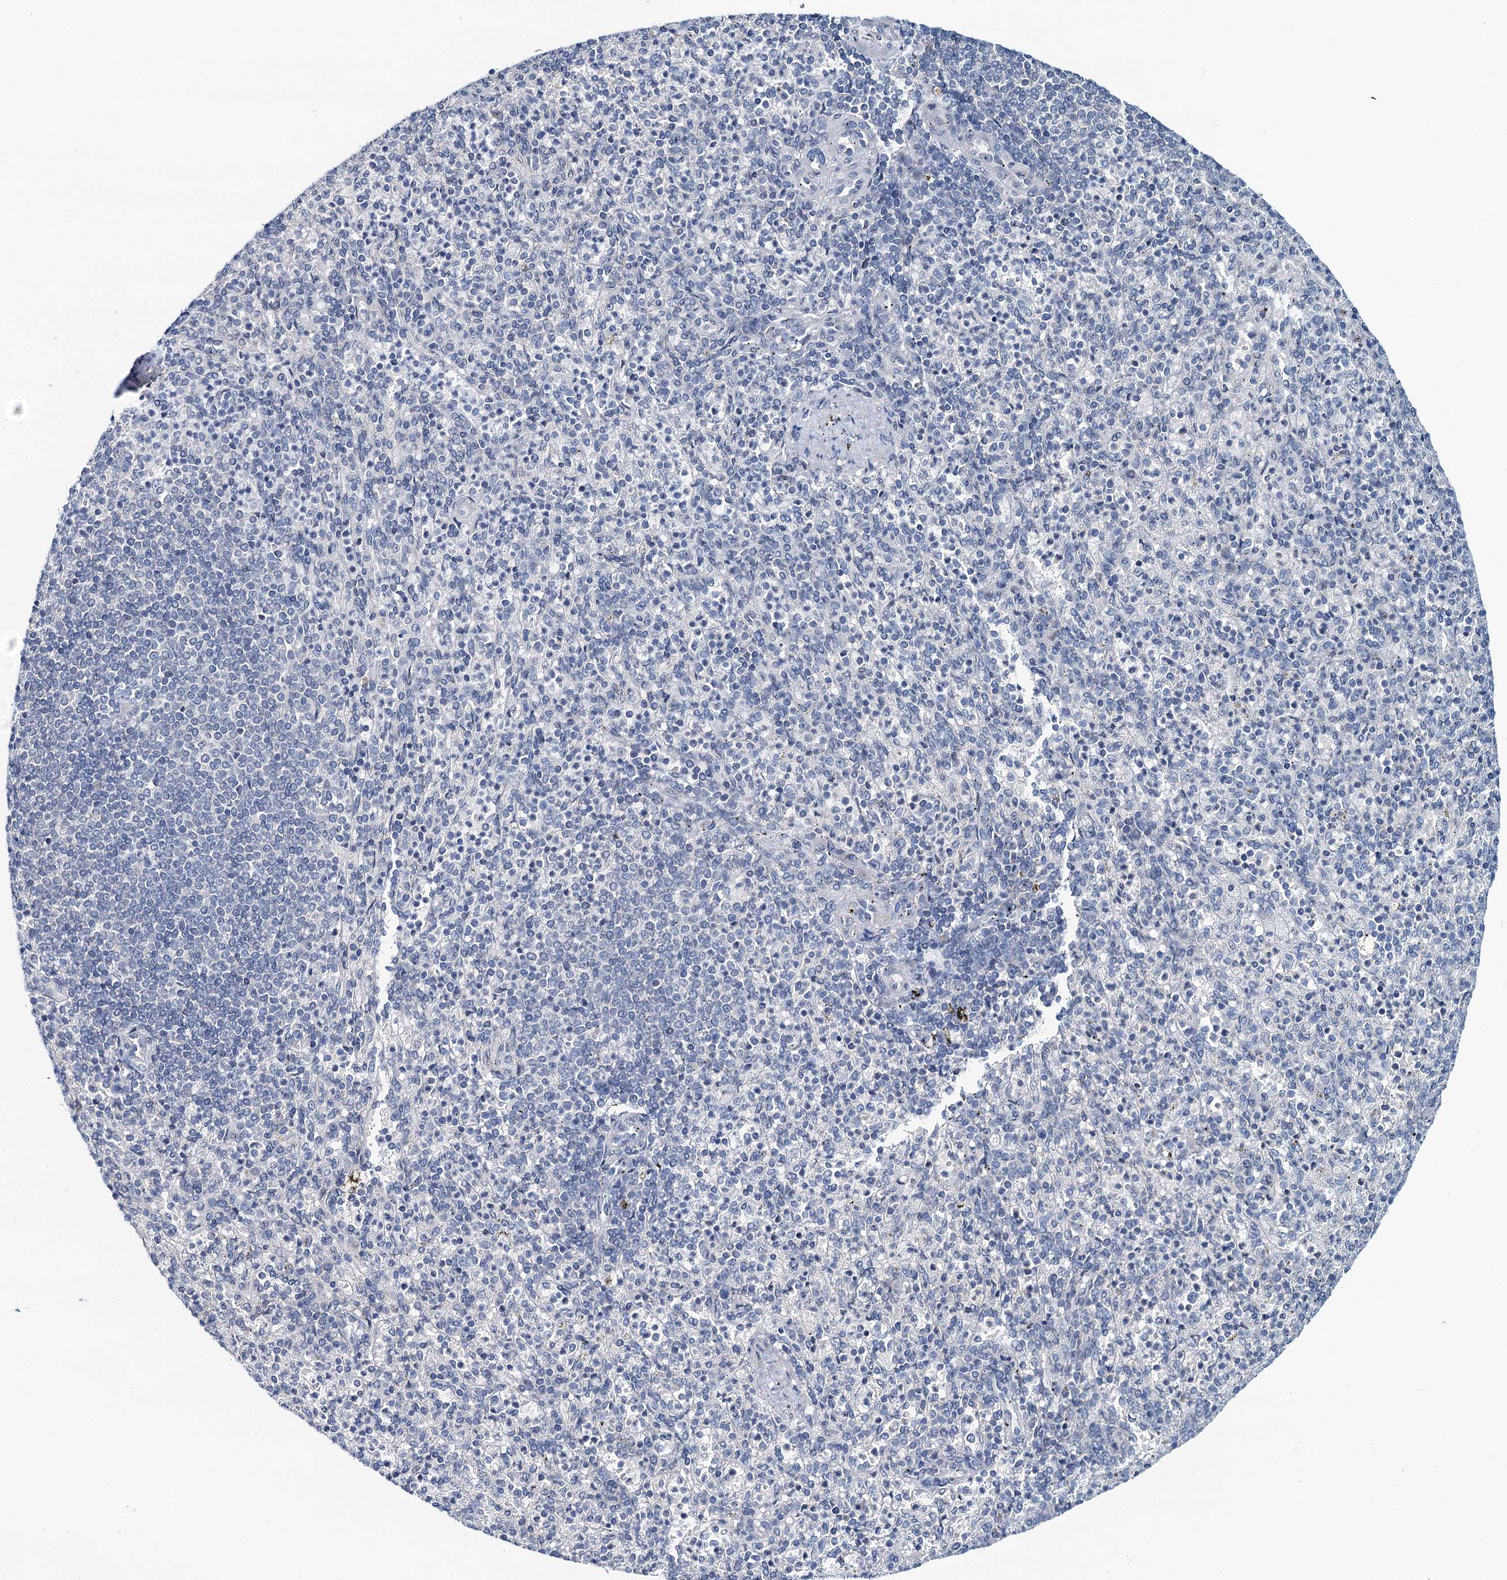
{"staining": {"intensity": "negative", "quantity": "none", "location": "none"}, "tissue": "spleen", "cell_type": "Cells in red pulp", "image_type": "normal", "snomed": [{"axis": "morphology", "description": "Normal tissue, NOS"}, {"axis": "topography", "description": "Spleen"}], "caption": "Protein analysis of benign spleen displays no significant expression in cells in red pulp.", "gene": "TOX3", "patient": {"sex": "female", "age": 74}}